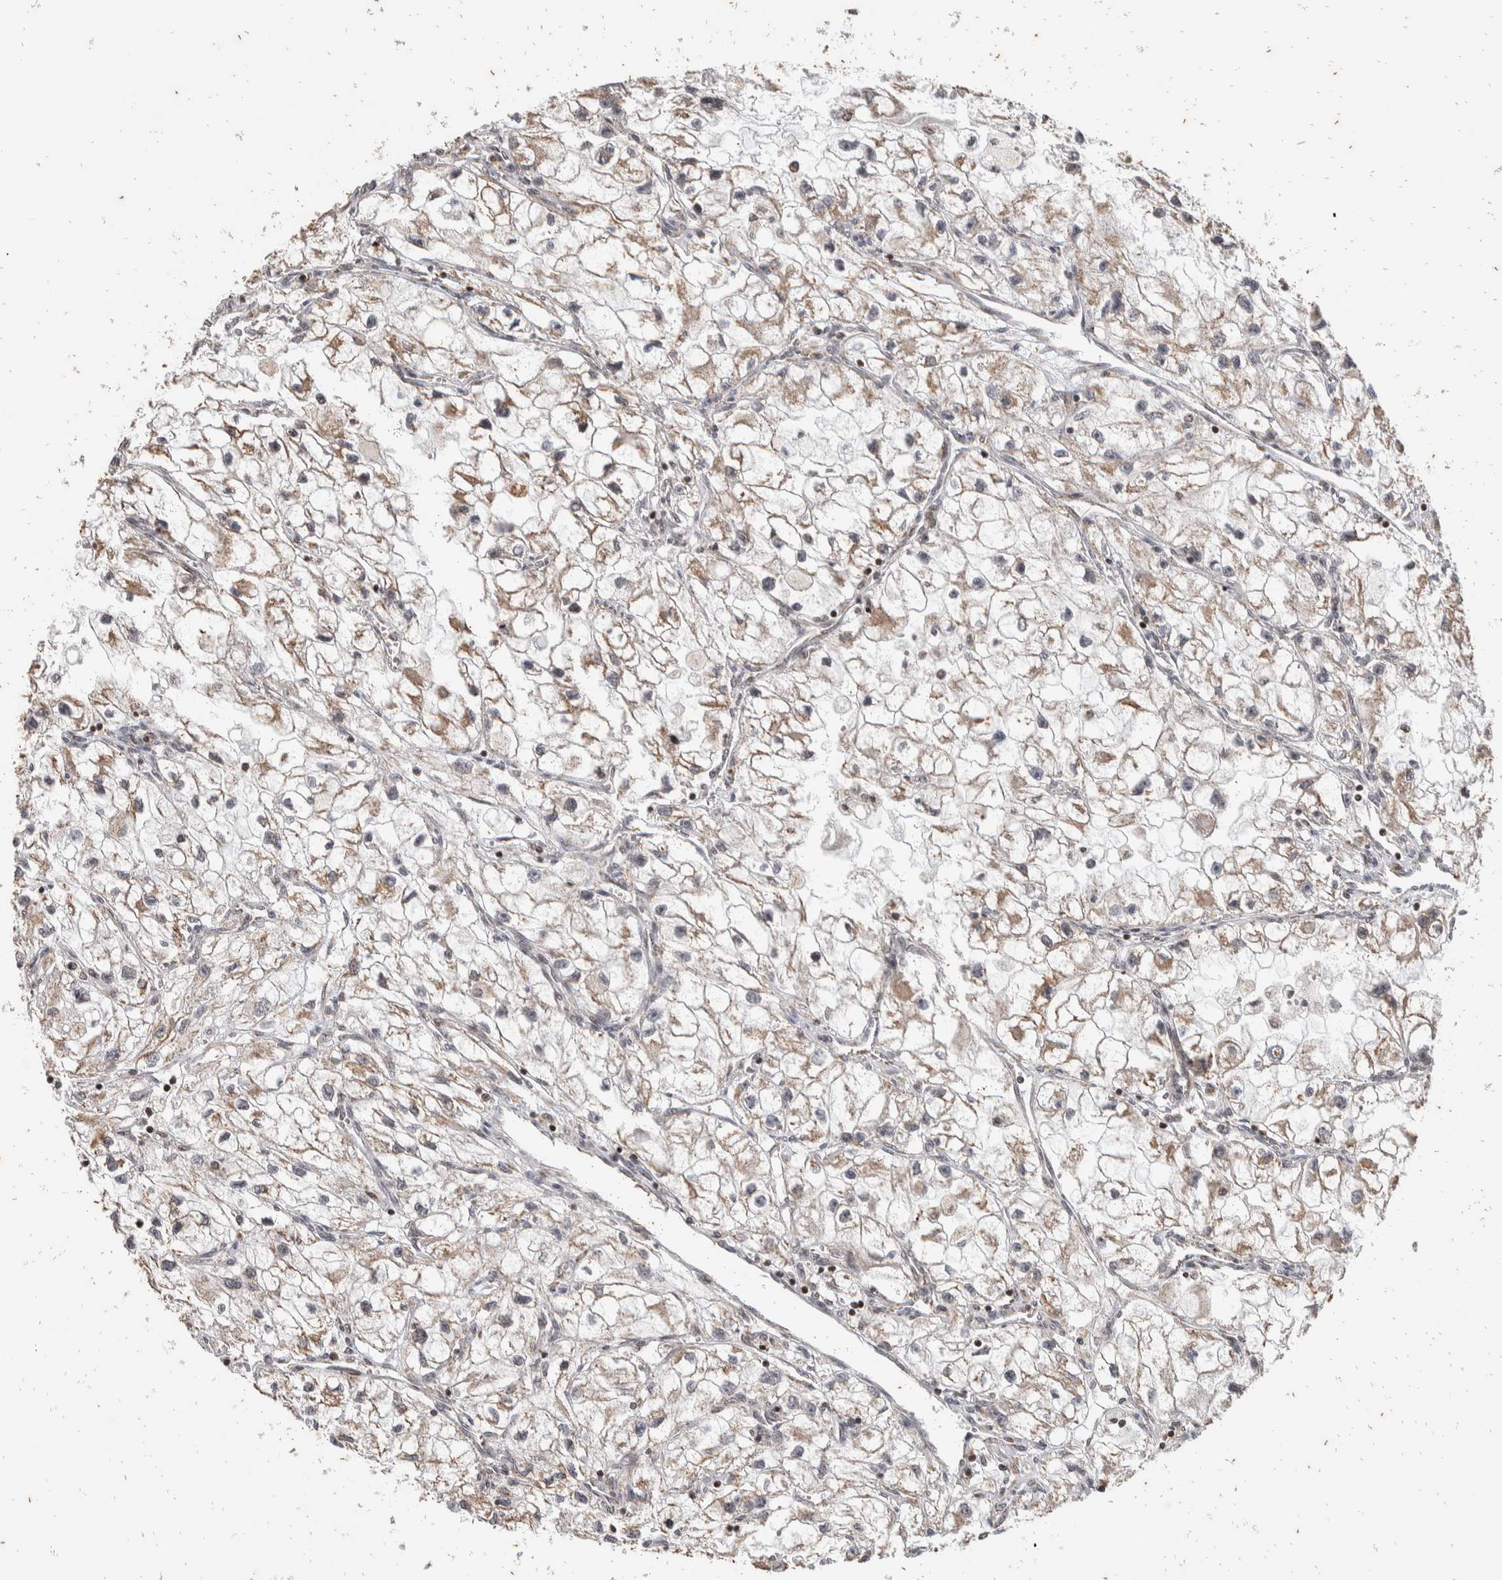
{"staining": {"intensity": "weak", "quantity": ">75%", "location": "cytoplasmic/membranous"}, "tissue": "renal cancer", "cell_type": "Tumor cells", "image_type": "cancer", "snomed": [{"axis": "morphology", "description": "Adenocarcinoma, NOS"}, {"axis": "topography", "description": "Kidney"}], "caption": "A high-resolution histopathology image shows immunohistochemistry (IHC) staining of renal cancer (adenocarcinoma), which demonstrates weak cytoplasmic/membranous expression in approximately >75% of tumor cells. (brown staining indicates protein expression, while blue staining denotes nuclei).", "gene": "ATXN7L1", "patient": {"sex": "female", "age": 70}}